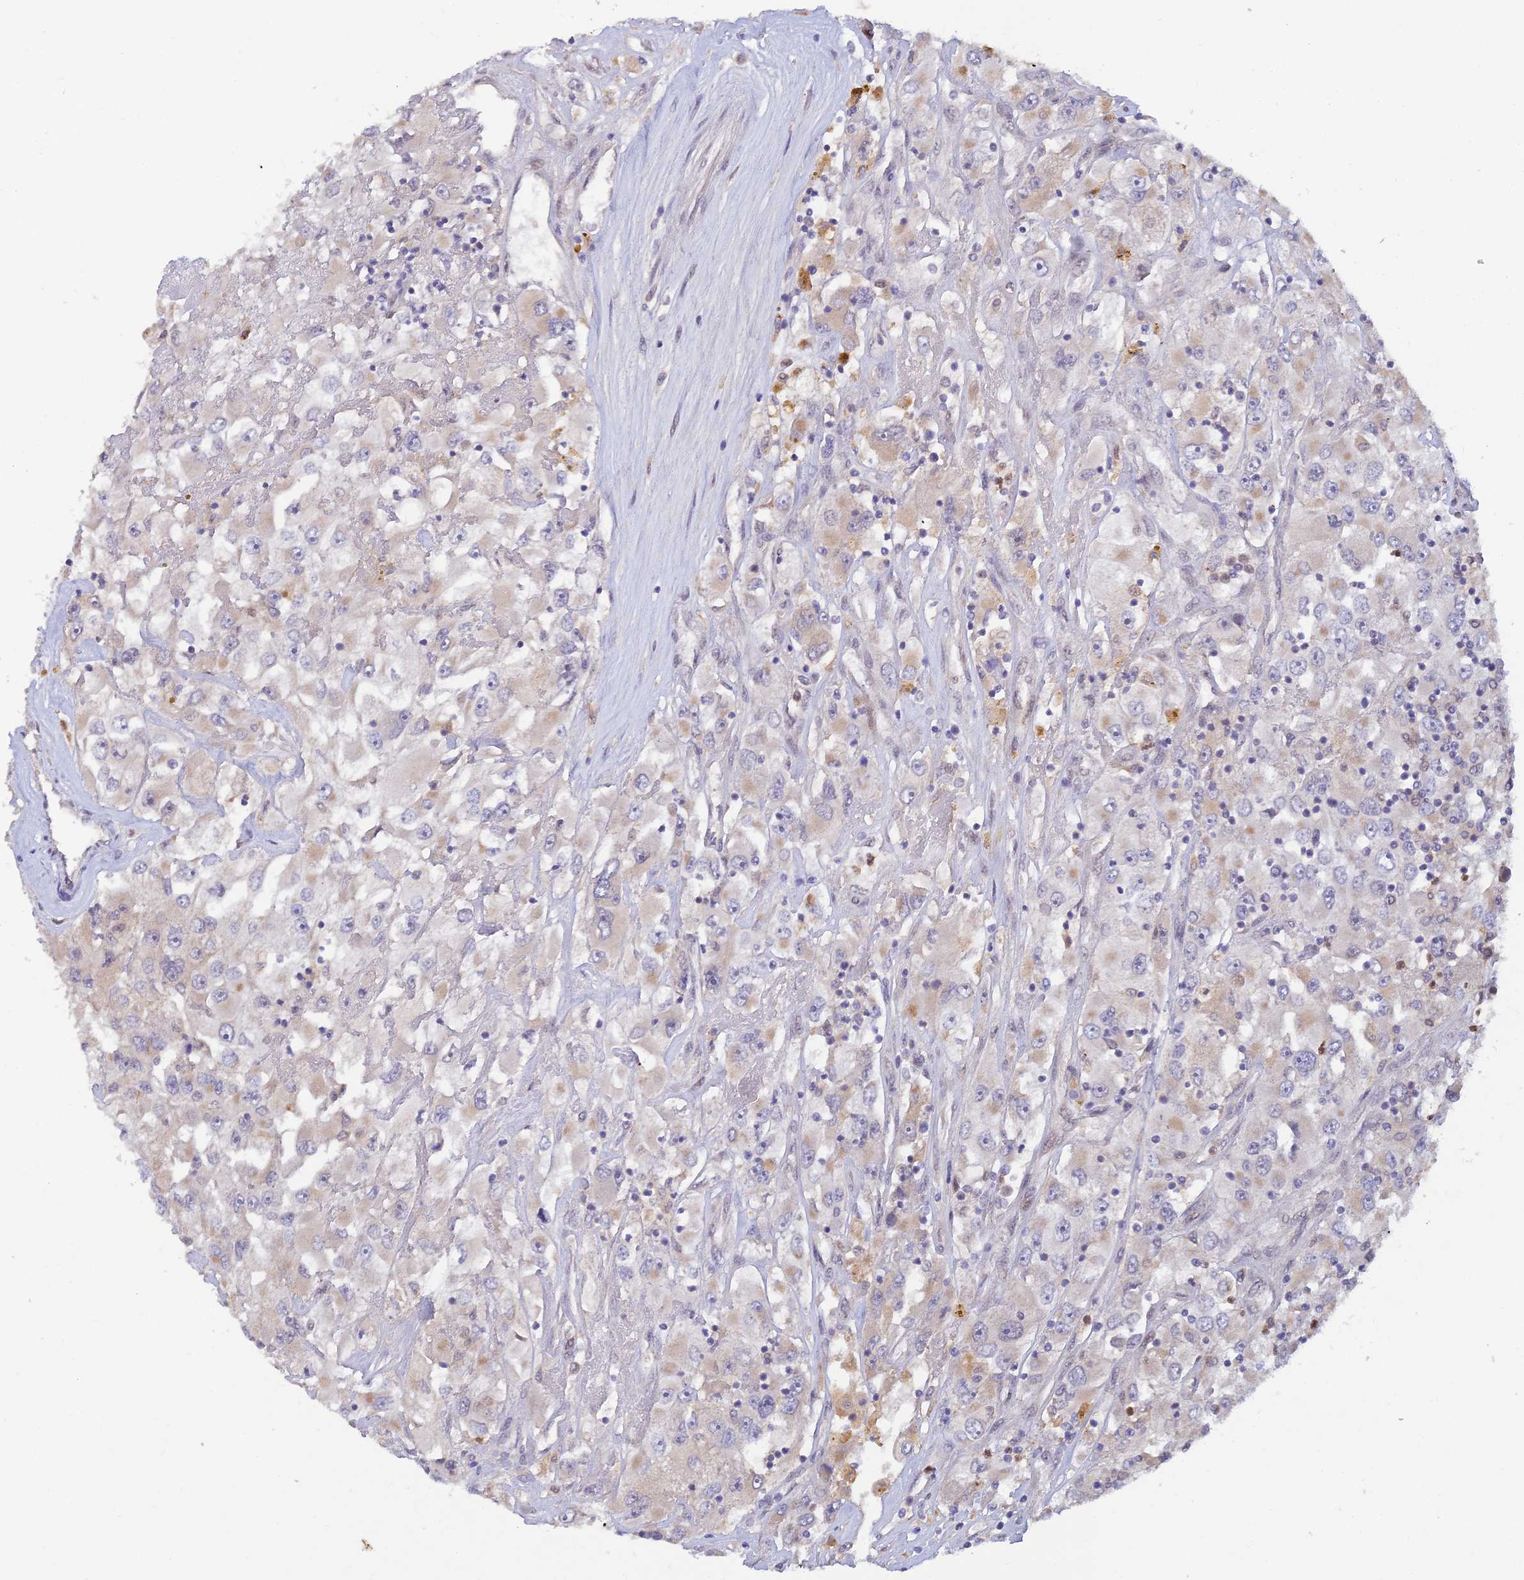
{"staining": {"intensity": "negative", "quantity": "none", "location": "none"}, "tissue": "renal cancer", "cell_type": "Tumor cells", "image_type": "cancer", "snomed": [{"axis": "morphology", "description": "Adenocarcinoma, NOS"}, {"axis": "topography", "description": "Kidney"}], "caption": "High power microscopy micrograph of an immunohistochemistry micrograph of renal cancer (adenocarcinoma), revealing no significant expression in tumor cells.", "gene": "FASTKD5", "patient": {"sex": "female", "age": 52}}